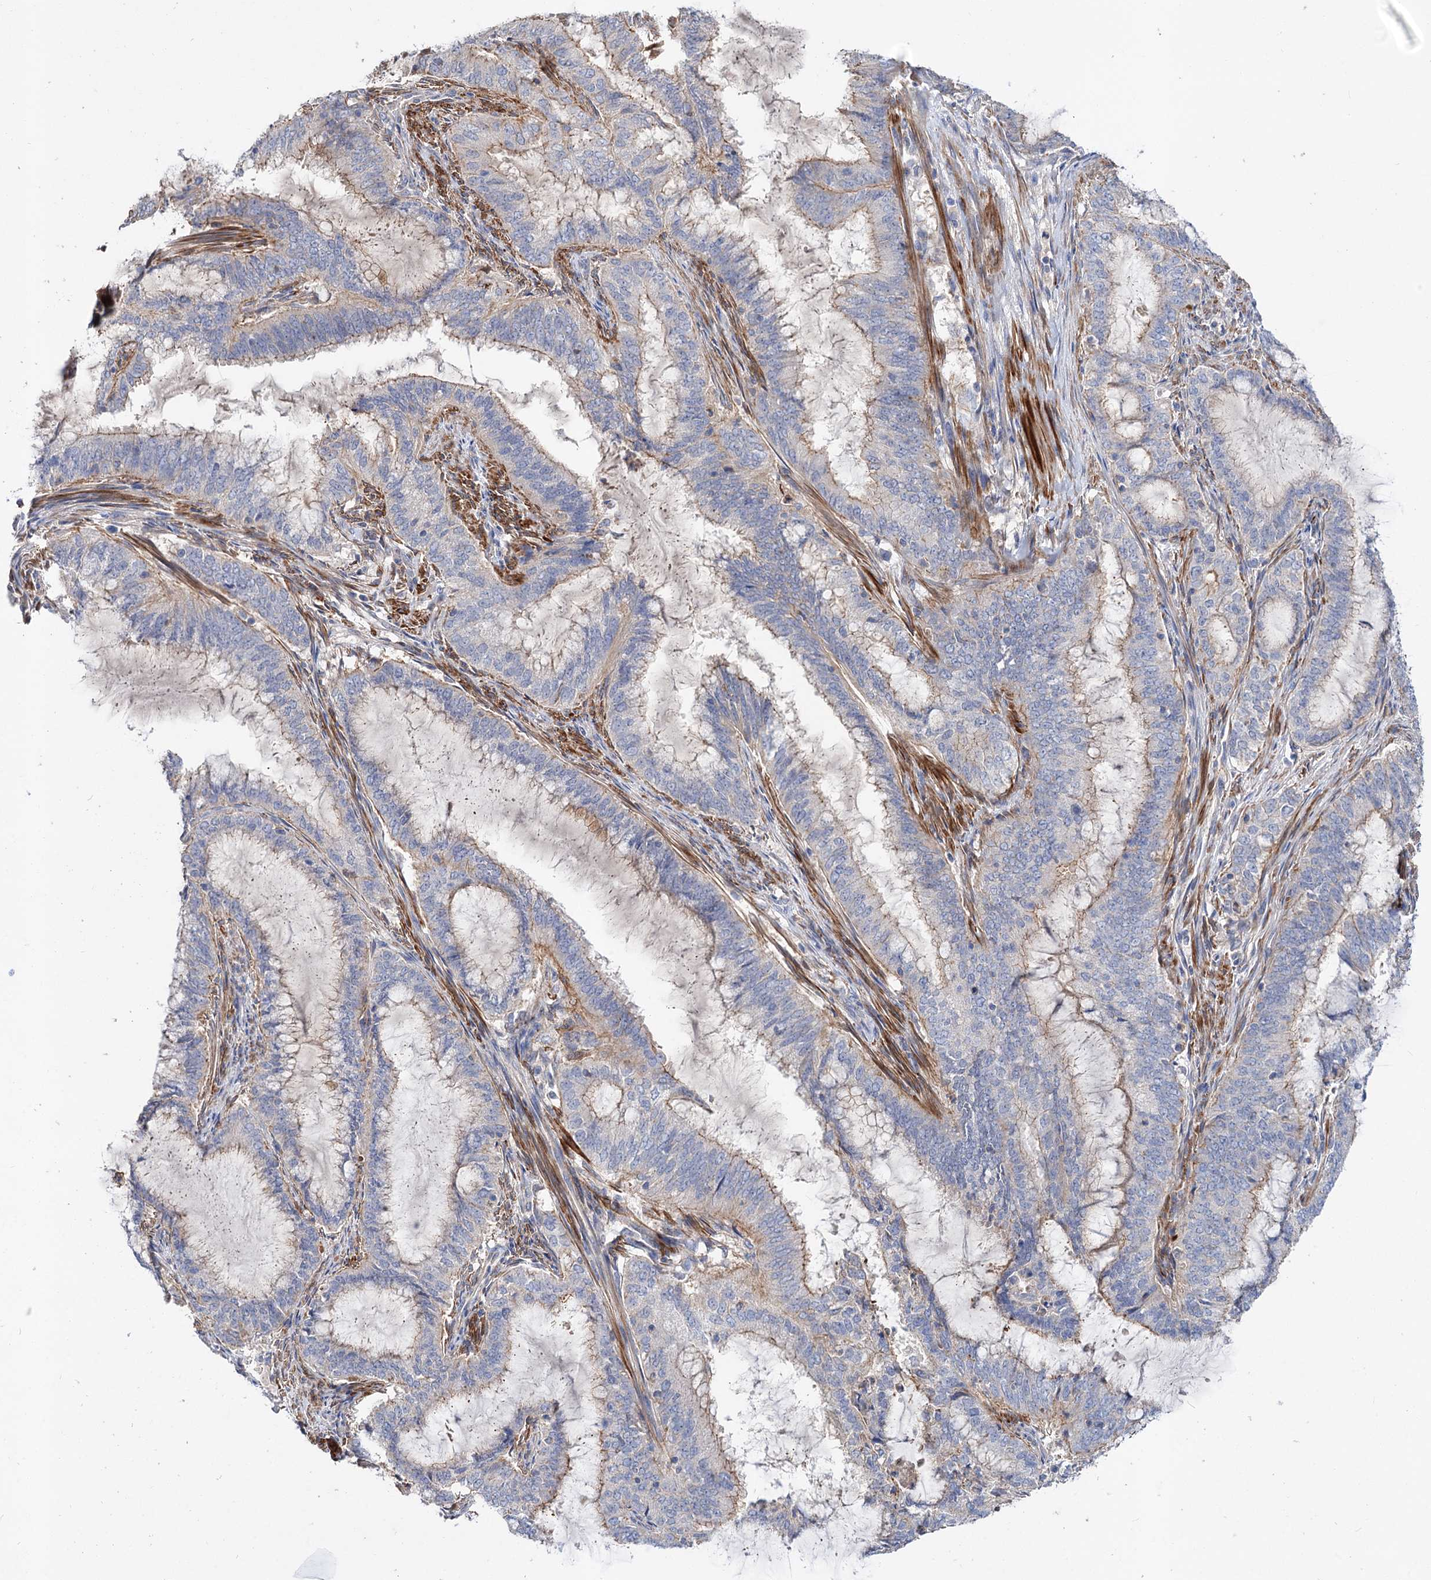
{"staining": {"intensity": "weak", "quantity": "25%-75%", "location": "cytoplasmic/membranous"}, "tissue": "endometrial cancer", "cell_type": "Tumor cells", "image_type": "cancer", "snomed": [{"axis": "morphology", "description": "Adenocarcinoma, NOS"}, {"axis": "topography", "description": "Endometrium"}], "caption": "A histopathology image showing weak cytoplasmic/membranous staining in approximately 25%-75% of tumor cells in endometrial cancer, as visualized by brown immunohistochemical staining.", "gene": "NUDCD2", "patient": {"sex": "female", "age": 51}}